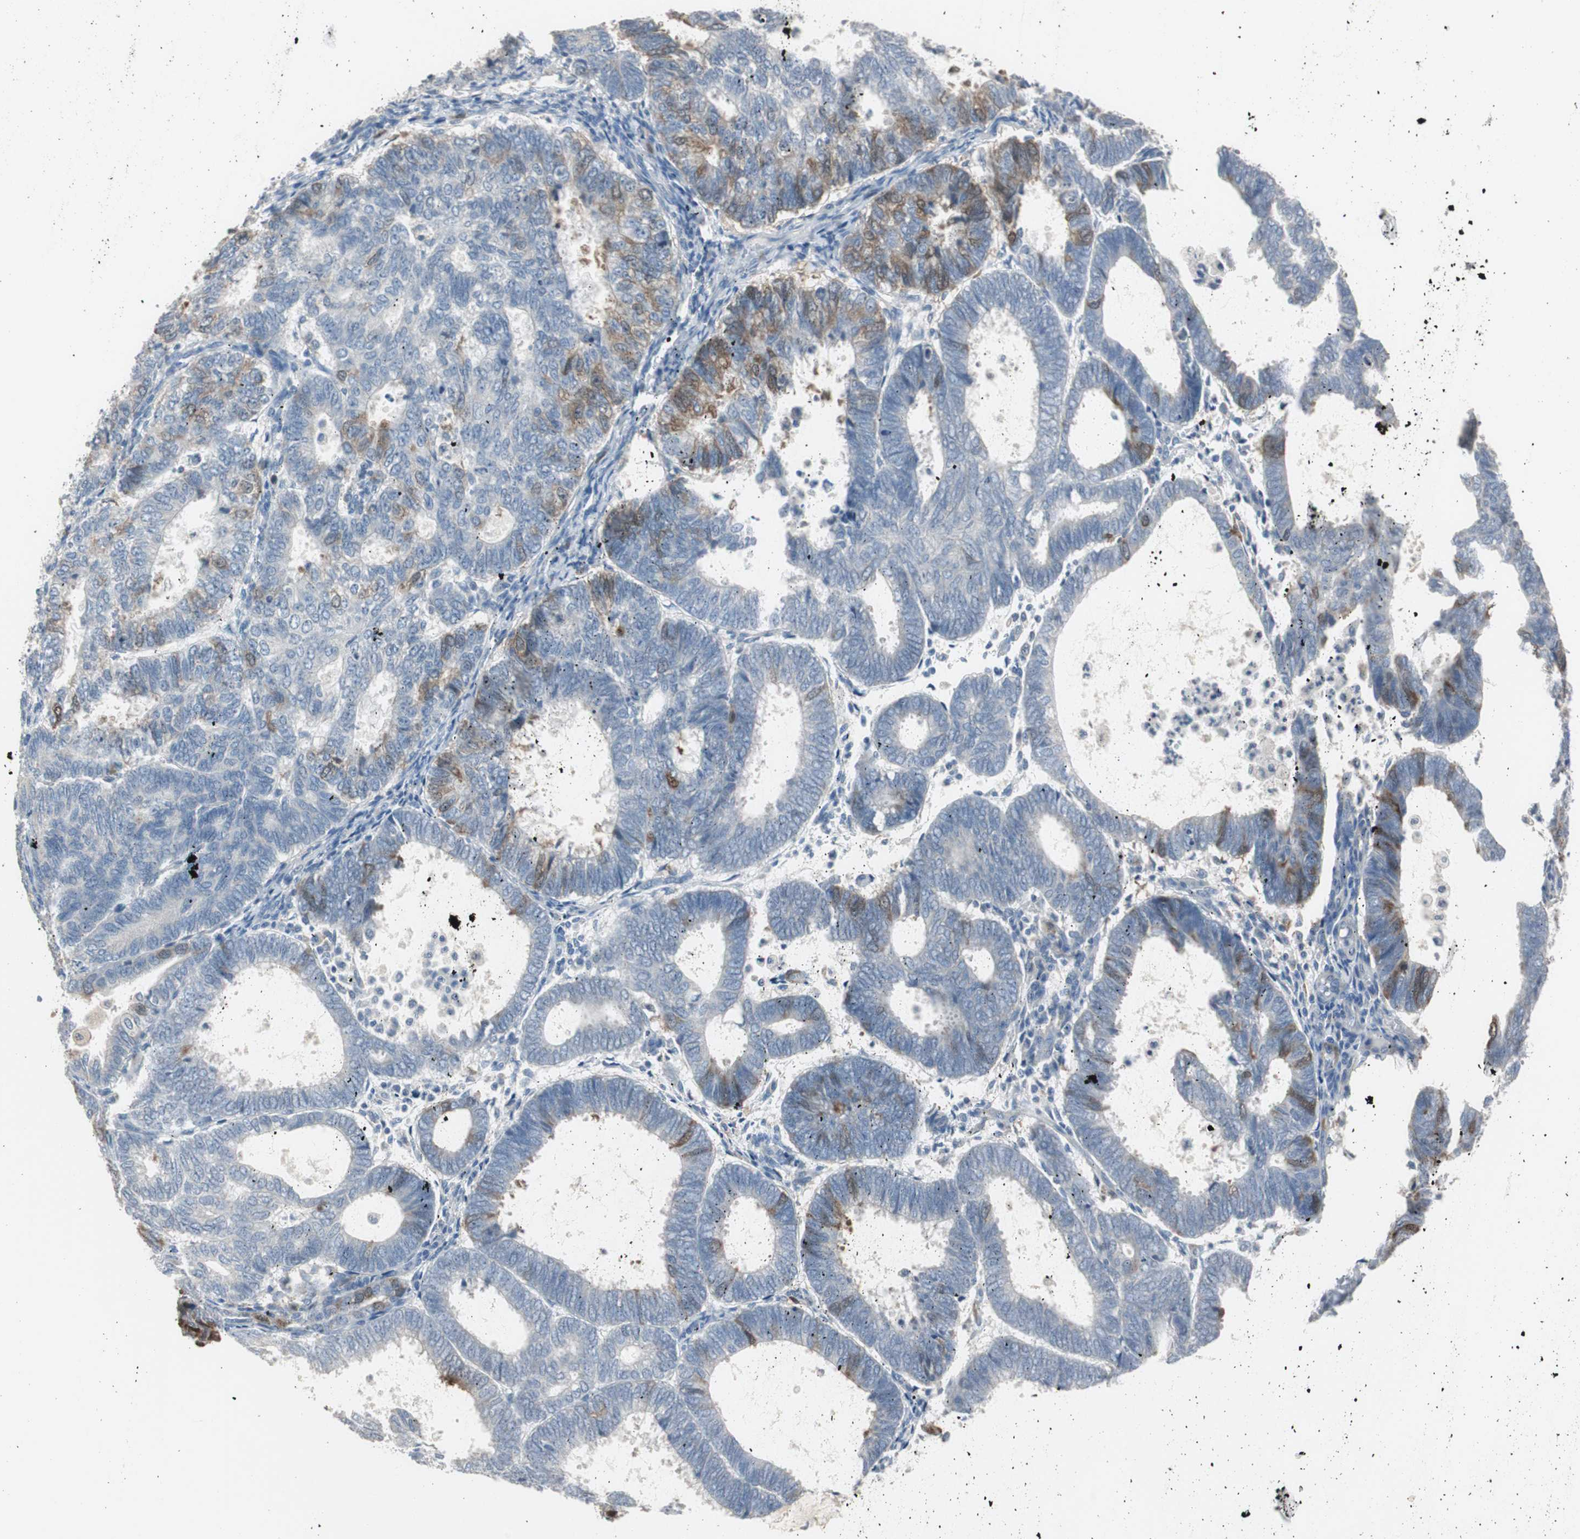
{"staining": {"intensity": "strong", "quantity": "<25%", "location": "cytoplasmic/membranous"}, "tissue": "endometrial cancer", "cell_type": "Tumor cells", "image_type": "cancer", "snomed": [{"axis": "morphology", "description": "Adenocarcinoma, NOS"}, {"axis": "topography", "description": "Uterus"}], "caption": "Endometrial cancer was stained to show a protein in brown. There is medium levels of strong cytoplasmic/membranous positivity in approximately <25% of tumor cells.", "gene": "TK1", "patient": {"sex": "female", "age": 60}}